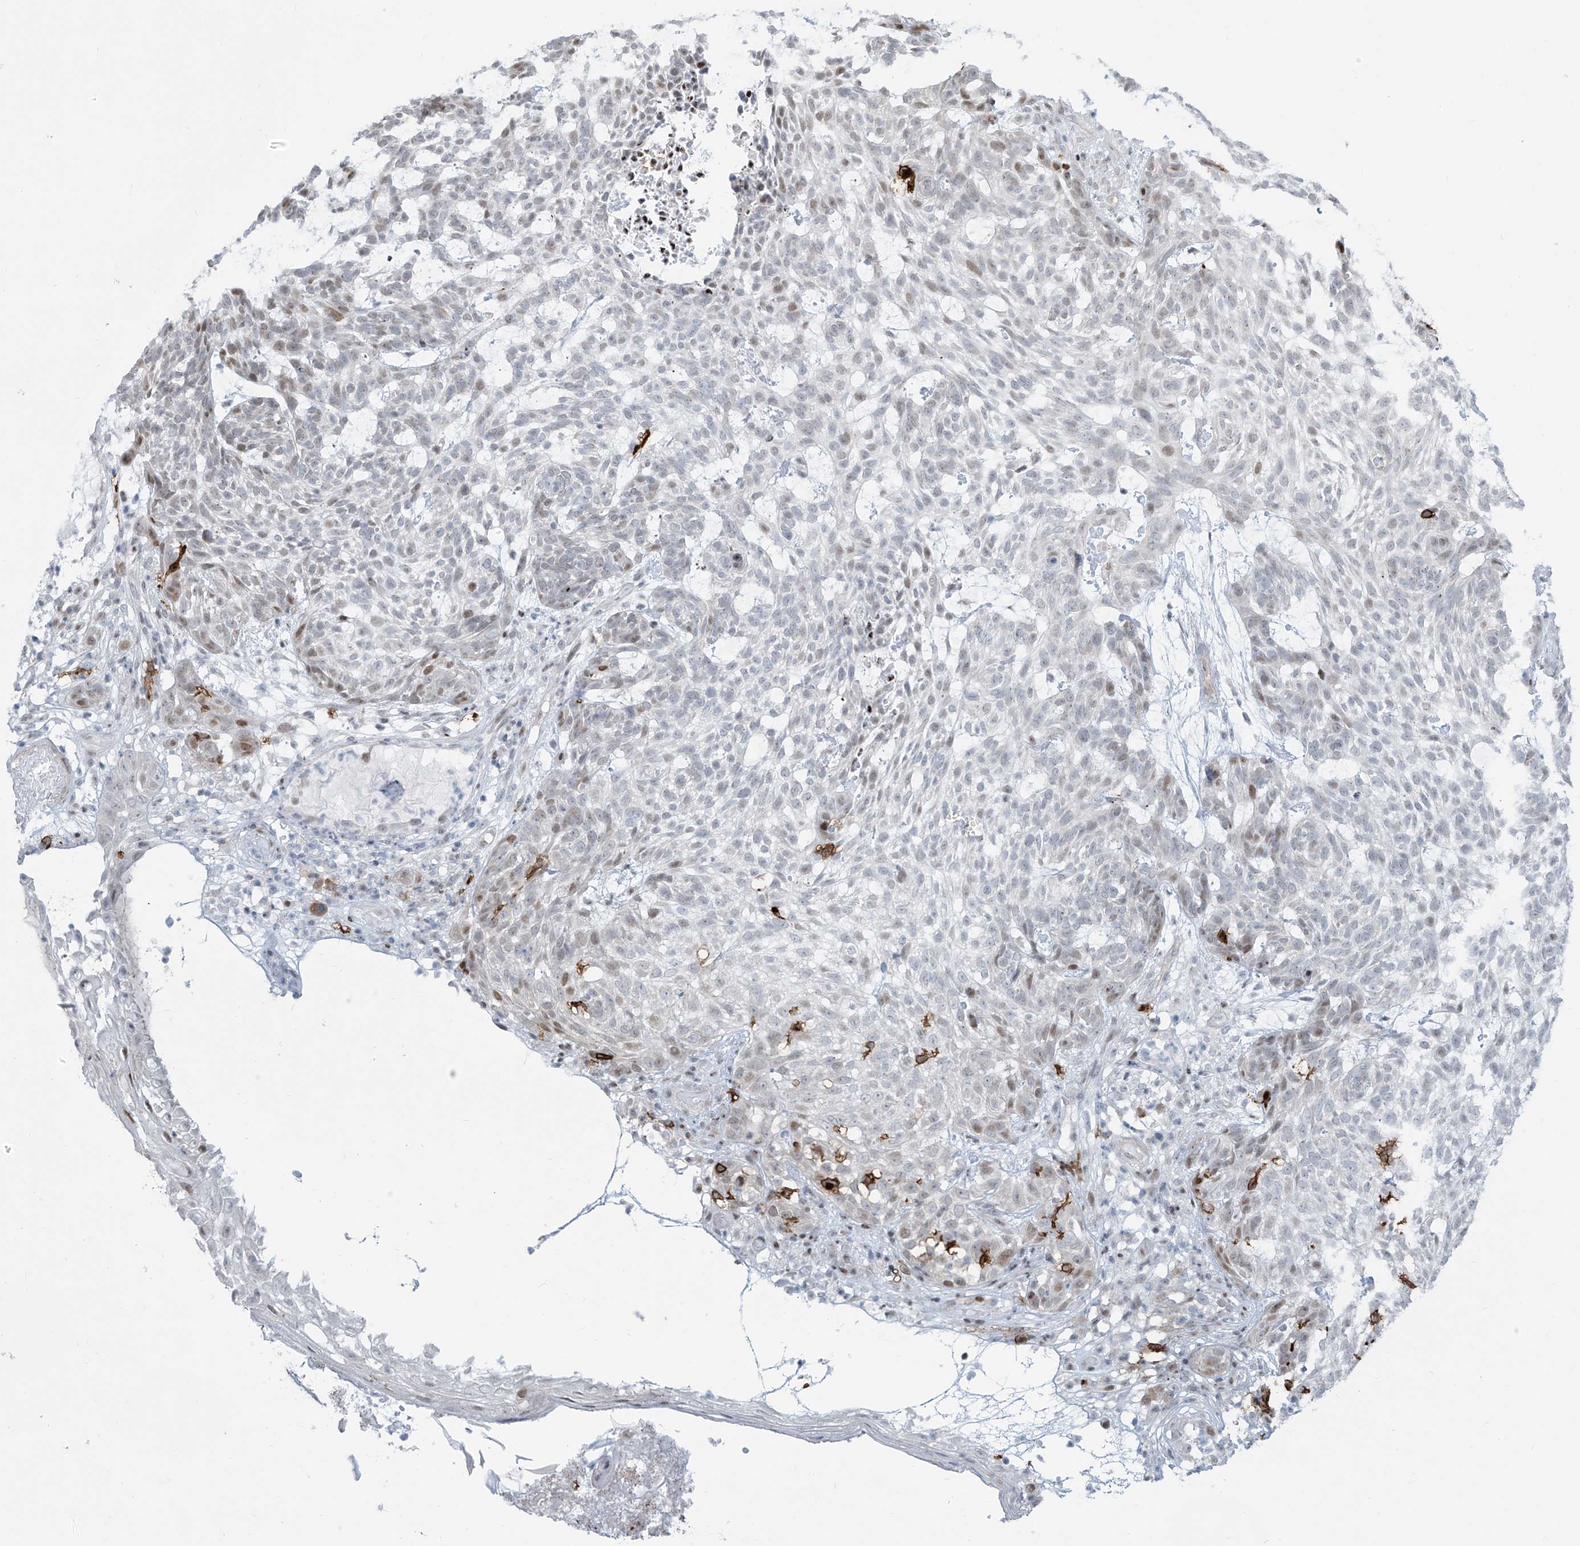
{"staining": {"intensity": "moderate", "quantity": "<25%", "location": "nuclear"}, "tissue": "skin cancer", "cell_type": "Tumor cells", "image_type": "cancer", "snomed": [{"axis": "morphology", "description": "Basal cell carcinoma"}, {"axis": "topography", "description": "Skin"}], "caption": "There is low levels of moderate nuclear positivity in tumor cells of skin cancer (basal cell carcinoma), as demonstrated by immunohistochemical staining (brown color).", "gene": "LIN9", "patient": {"sex": "male", "age": 85}}